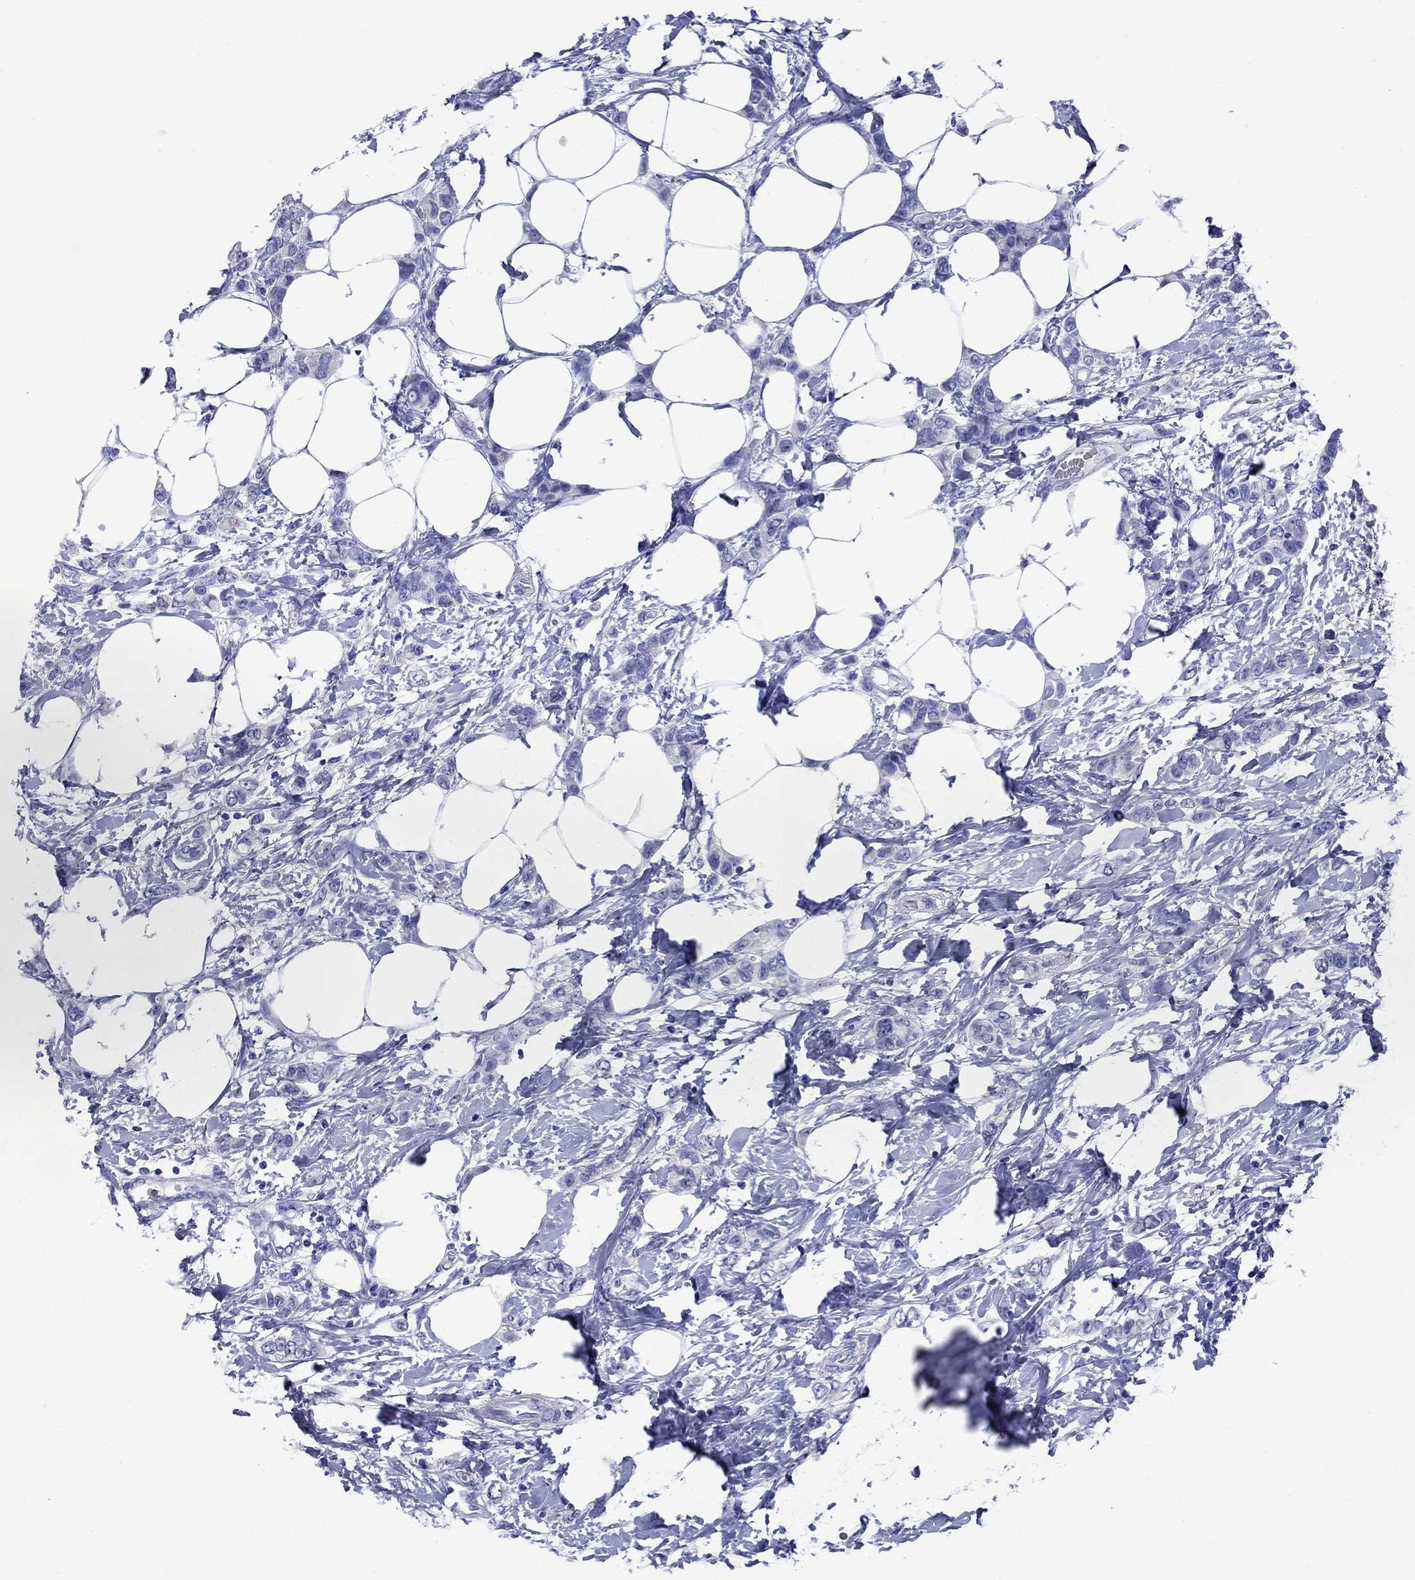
{"staining": {"intensity": "negative", "quantity": "none", "location": "none"}, "tissue": "breast cancer", "cell_type": "Tumor cells", "image_type": "cancer", "snomed": [{"axis": "morphology", "description": "Lobular carcinoma"}, {"axis": "topography", "description": "Breast"}], "caption": "Breast cancer was stained to show a protein in brown. There is no significant staining in tumor cells.", "gene": "CD1A", "patient": {"sex": "female", "age": 66}}